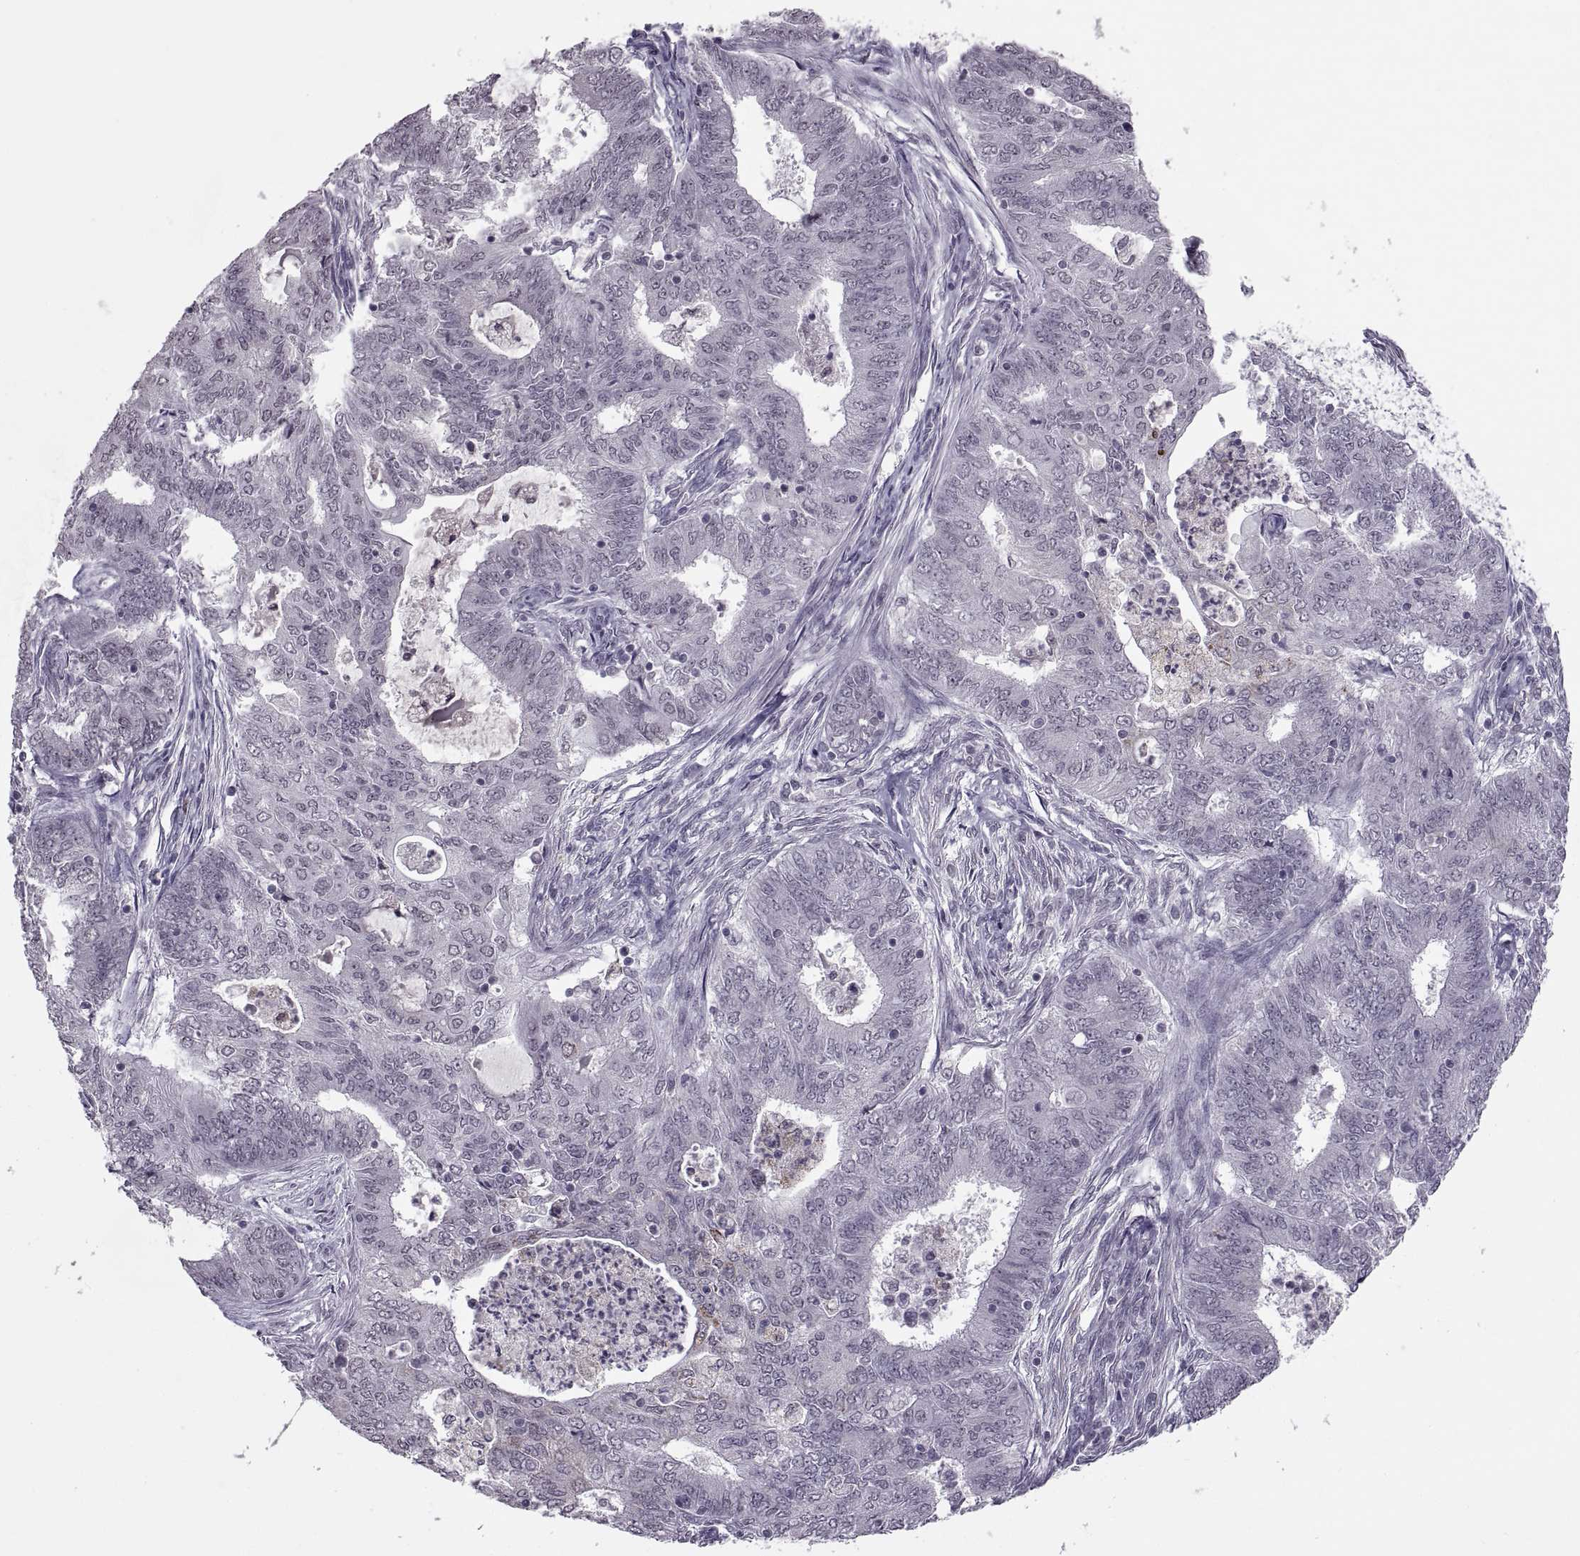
{"staining": {"intensity": "negative", "quantity": "none", "location": "none"}, "tissue": "endometrial cancer", "cell_type": "Tumor cells", "image_type": "cancer", "snomed": [{"axis": "morphology", "description": "Adenocarcinoma, NOS"}, {"axis": "topography", "description": "Endometrium"}], "caption": "Immunohistochemical staining of human endometrial cancer demonstrates no significant staining in tumor cells.", "gene": "OTP", "patient": {"sex": "female", "age": 62}}